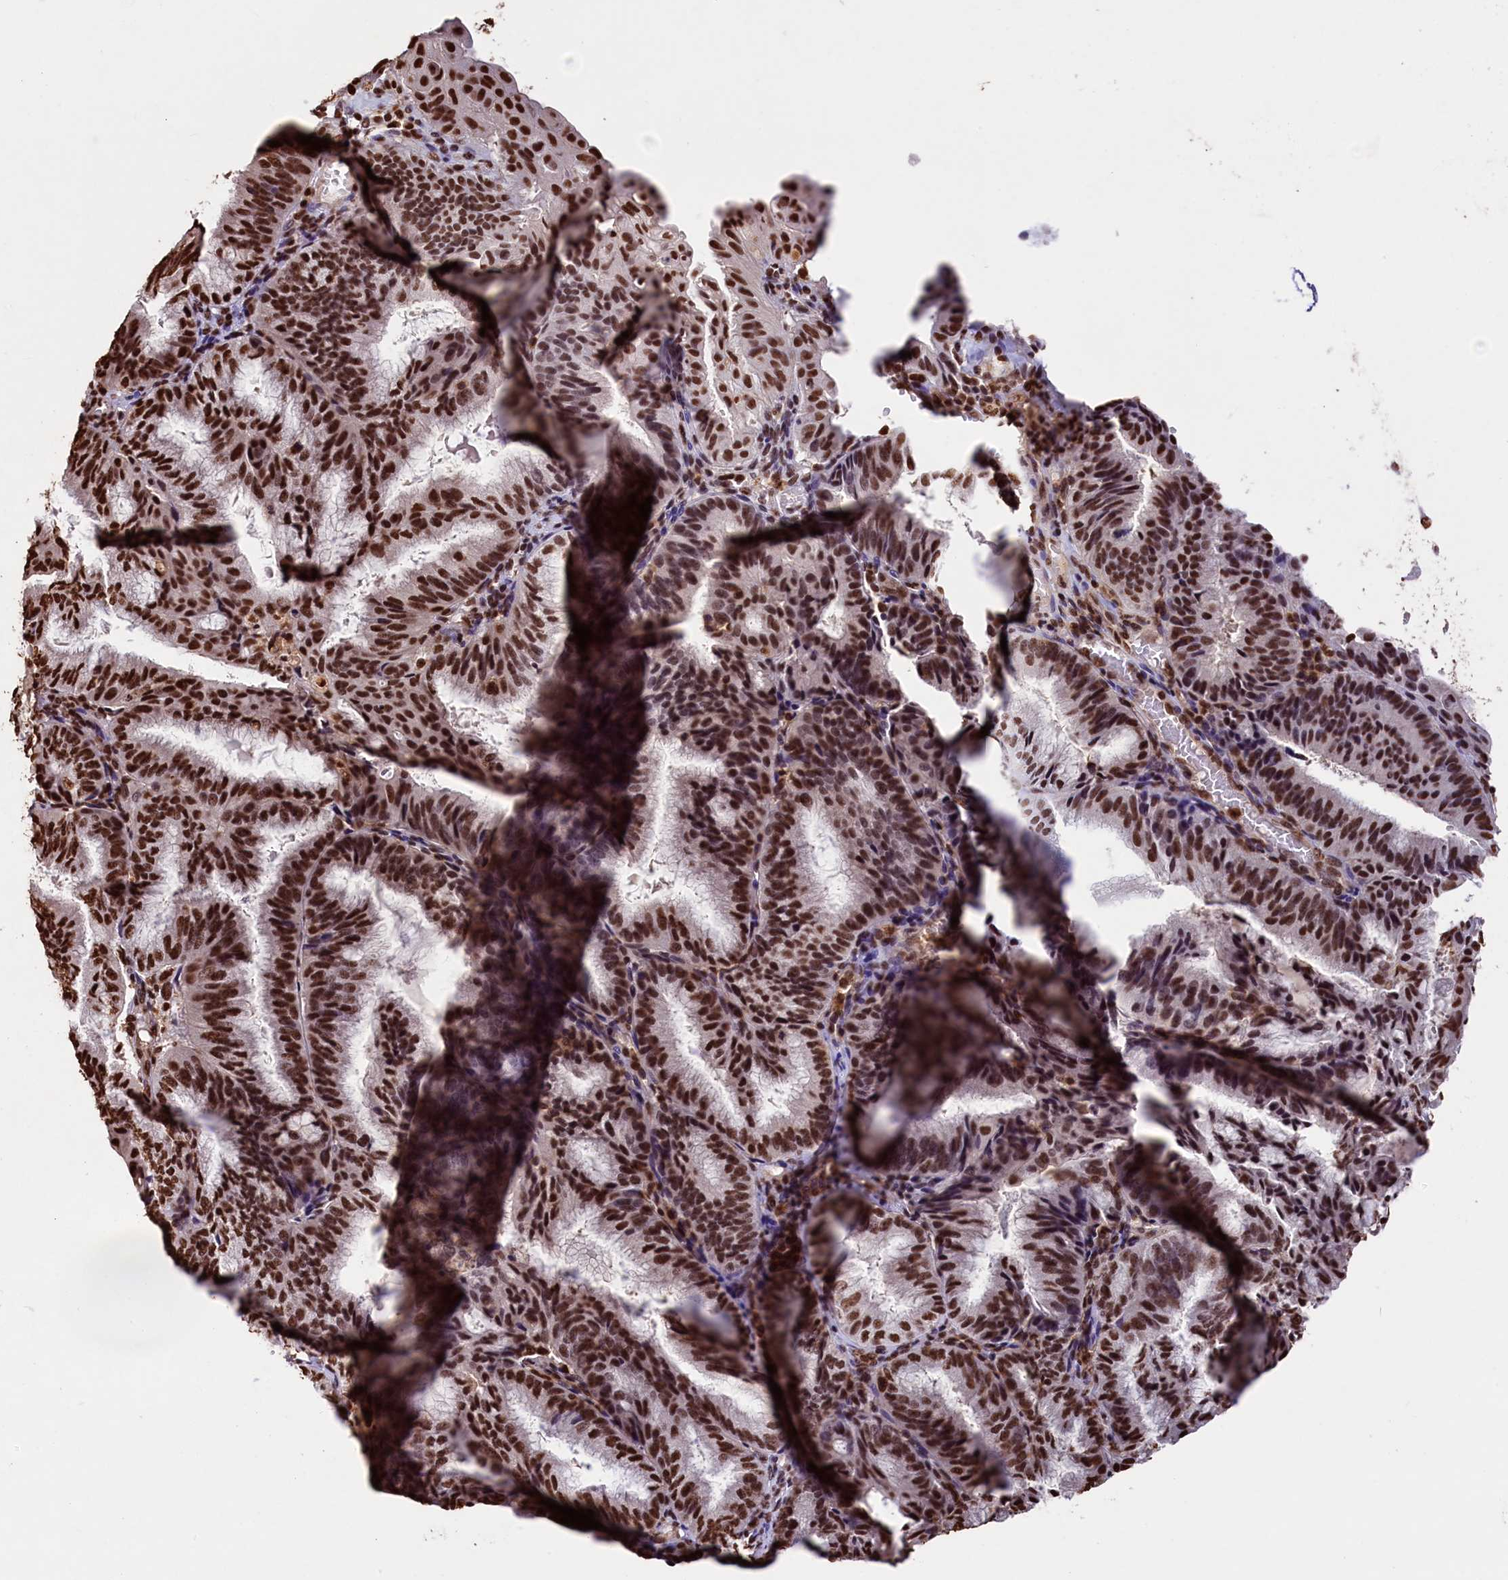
{"staining": {"intensity": "strong", "quantity": ">75%", "location": "nuclear"}, "tissue": "endometrial cancer", "cell_type": "Tumor cells", "image_type": "cancer", "snomed": [{"axis": "morphology", "description": "Adenocarcinoma, NOS"}, {"axis": "topography", "description": "Endometrium"}], "caption": "High-magnification brightfield microscopy of endometrial cancer (adenocarcinoma) stained with DAB (brown) and counterstained with hematoxylin (blue). tumor cells exhibit strong nuclear expression is identified in about>75% of cells.", "gene": "SNRPD2", "patient": {"sex": "female", "age": 49}}